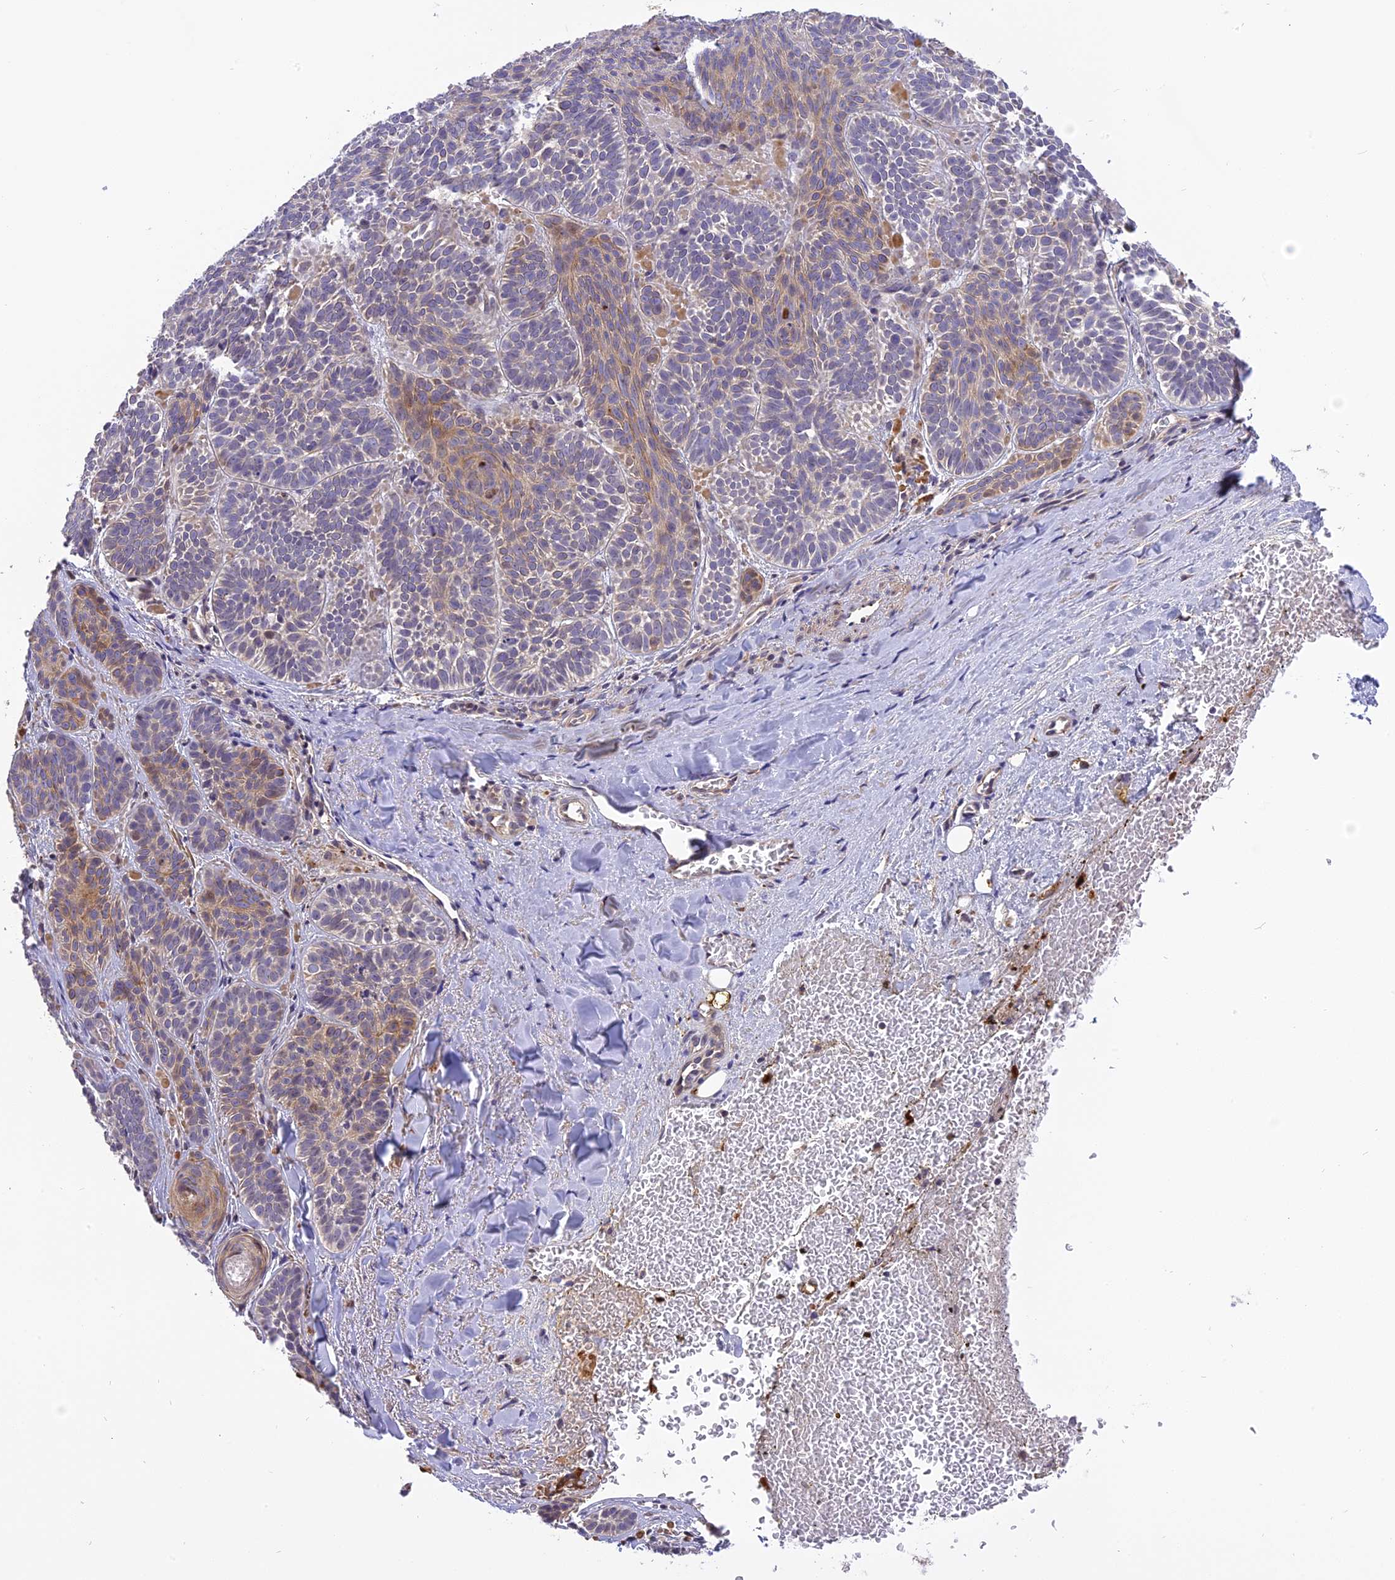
{"staining": {"intensity": "weak", "quantity": "25%-75%", "location": "cytoplasmic/membranous"}, "tissue": "skin cancer", "cell_type": "Tumor cells", "image_type": "cancer", "snomed": [{"axis": "morphology", "description": "Basal cell carcinoma"}, {"axis": "topography", "description": "Skin"}], "caption": "Protein analysis of skin cancer tissue displays weak cytoplasmic/membranous expression in about 25%-75% of tumor cells. Using DAB (3,3'-diaminobenzidine) (brown) and hematoxylin (blue) stains, captured at high magnification using brightfield microscopy.", "gene": "FNIP2", "patient": {"sex": "male", "age": 85}}